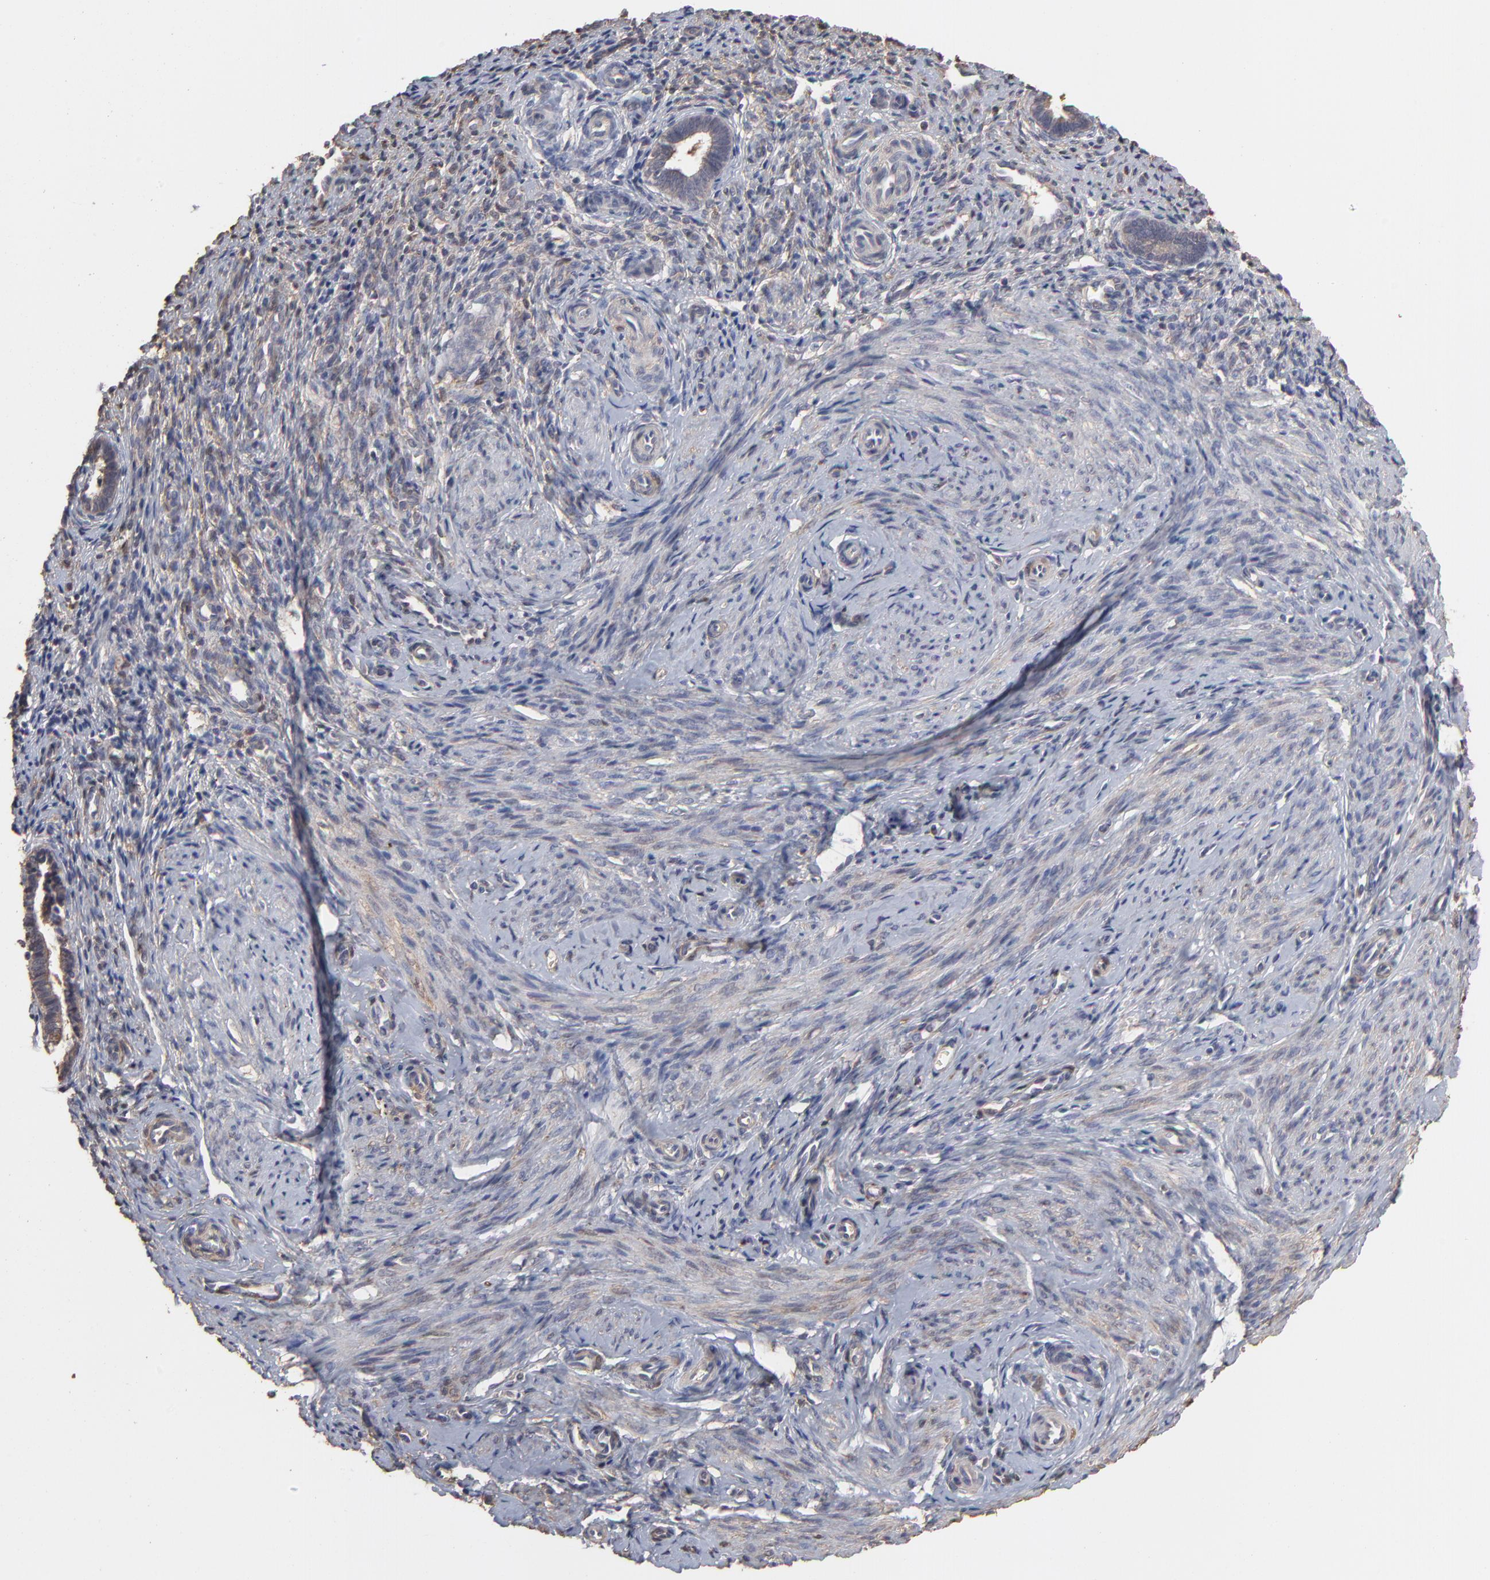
{"staining": {"intensity": "negative", "quantity": "none", "location": "none"}, "tissue": "endometrium", "cell_type": "Cells in endometrial stroma", "image_type": "normal", "snomed": [{"axis": "morphology", "description": "Normal tissue, NOS"}, {"axis": "topography", "description": "Endometrium"}], "caption": "Benign endometrium was stained to show a protein in brown. There is no significant expression in cells in endometrial stroma. (DAB immunohistochemistry (IHC) with hematoxylin counter stain).", "gene": "TANGO2", "patient": {"sex": "female", "age": 27}}